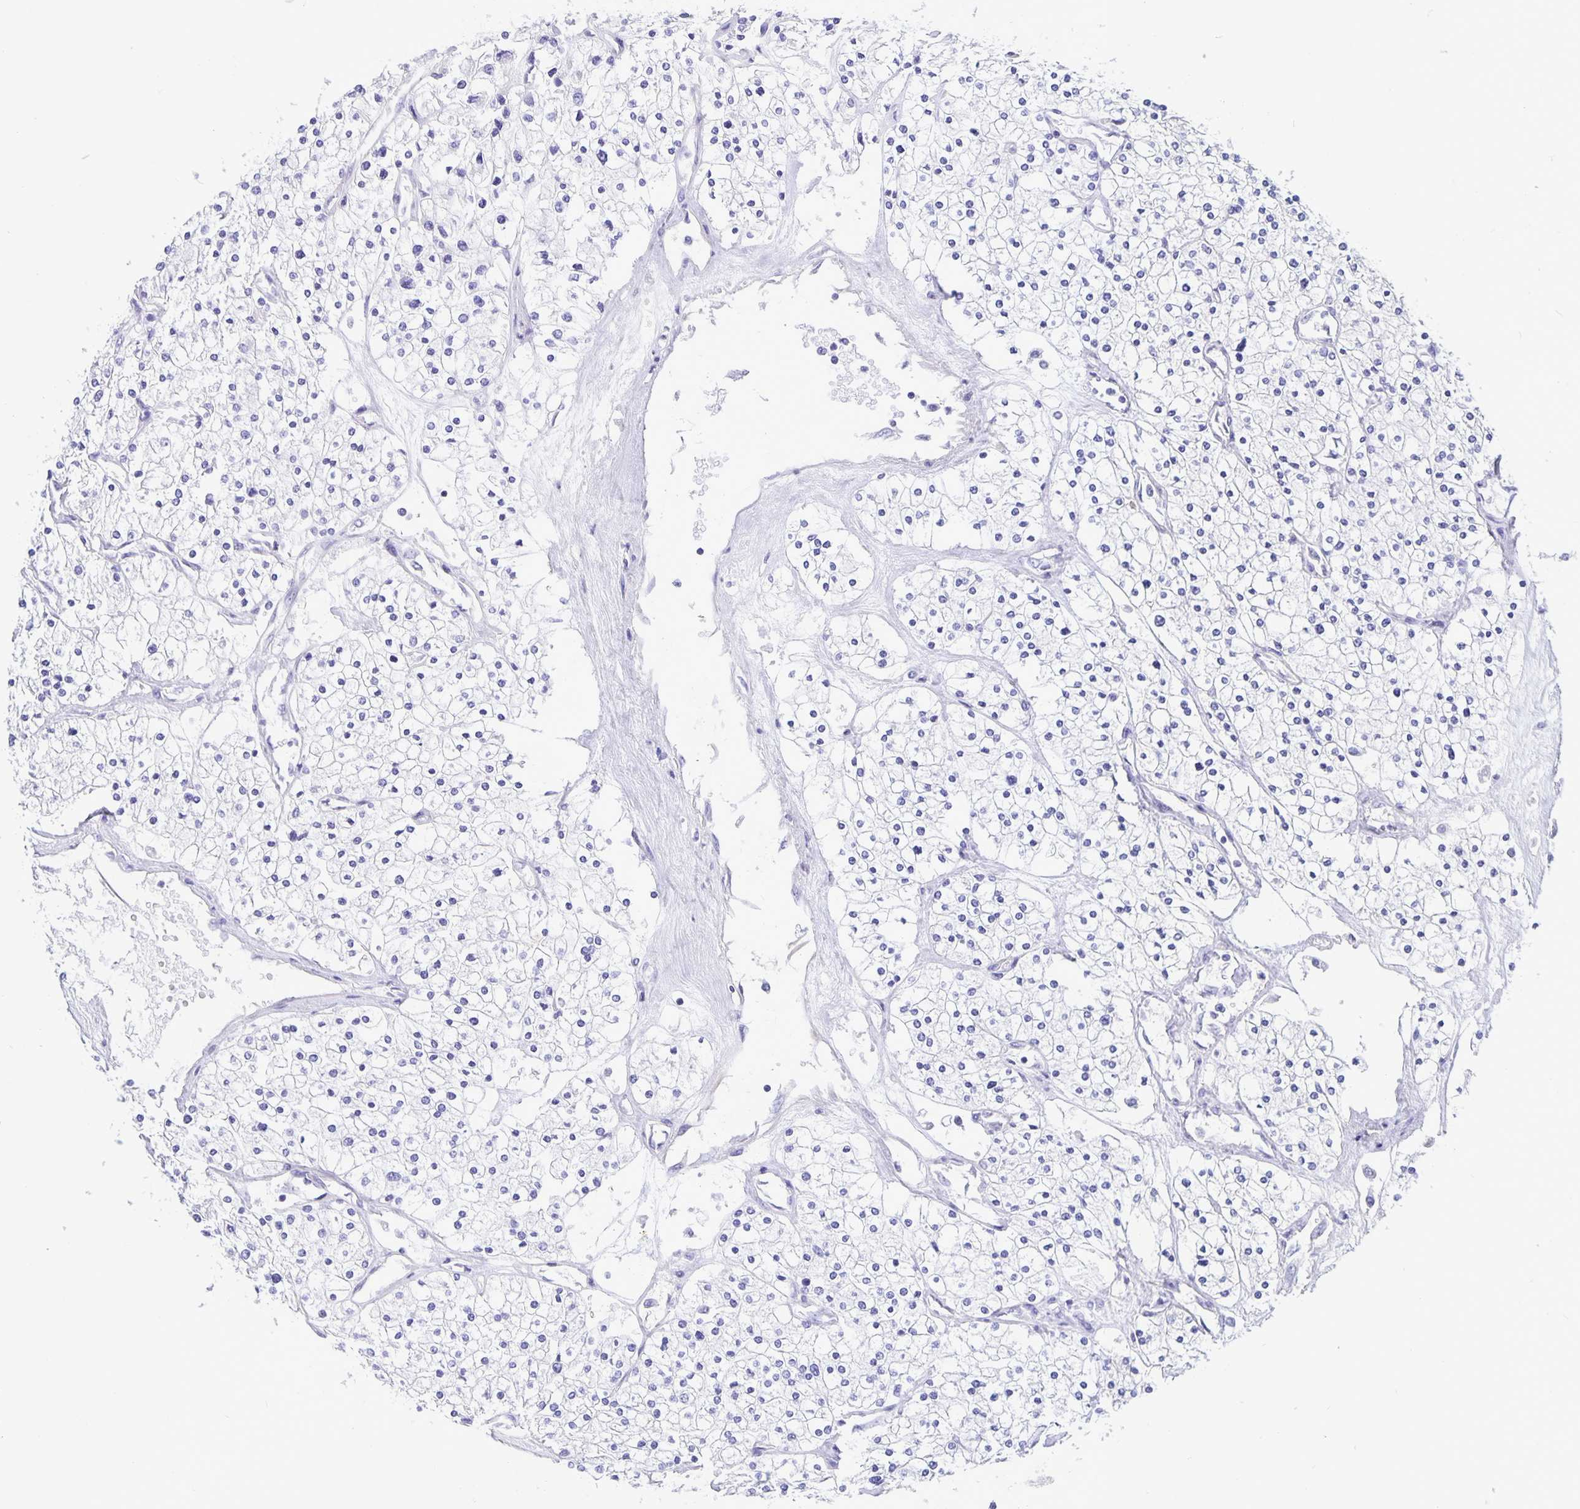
{"staining": {"intensity": "negative", "quantity": "none", "location": "none"}, "tissue": "renal cancer", "cell_type": "Tumor cells", "image_type": "cancer", "snomed": [{"axis": "morphology", "description": "Adenocarcinoma, NOS"}, {"axis": "topography", "description": "Kidney"}], "caption": "The image reveals no significant staining in tumor cells of adenocarcinoma (renal).", "gene": "ERMN", "patient": {"sex": "male", "age": 80}}